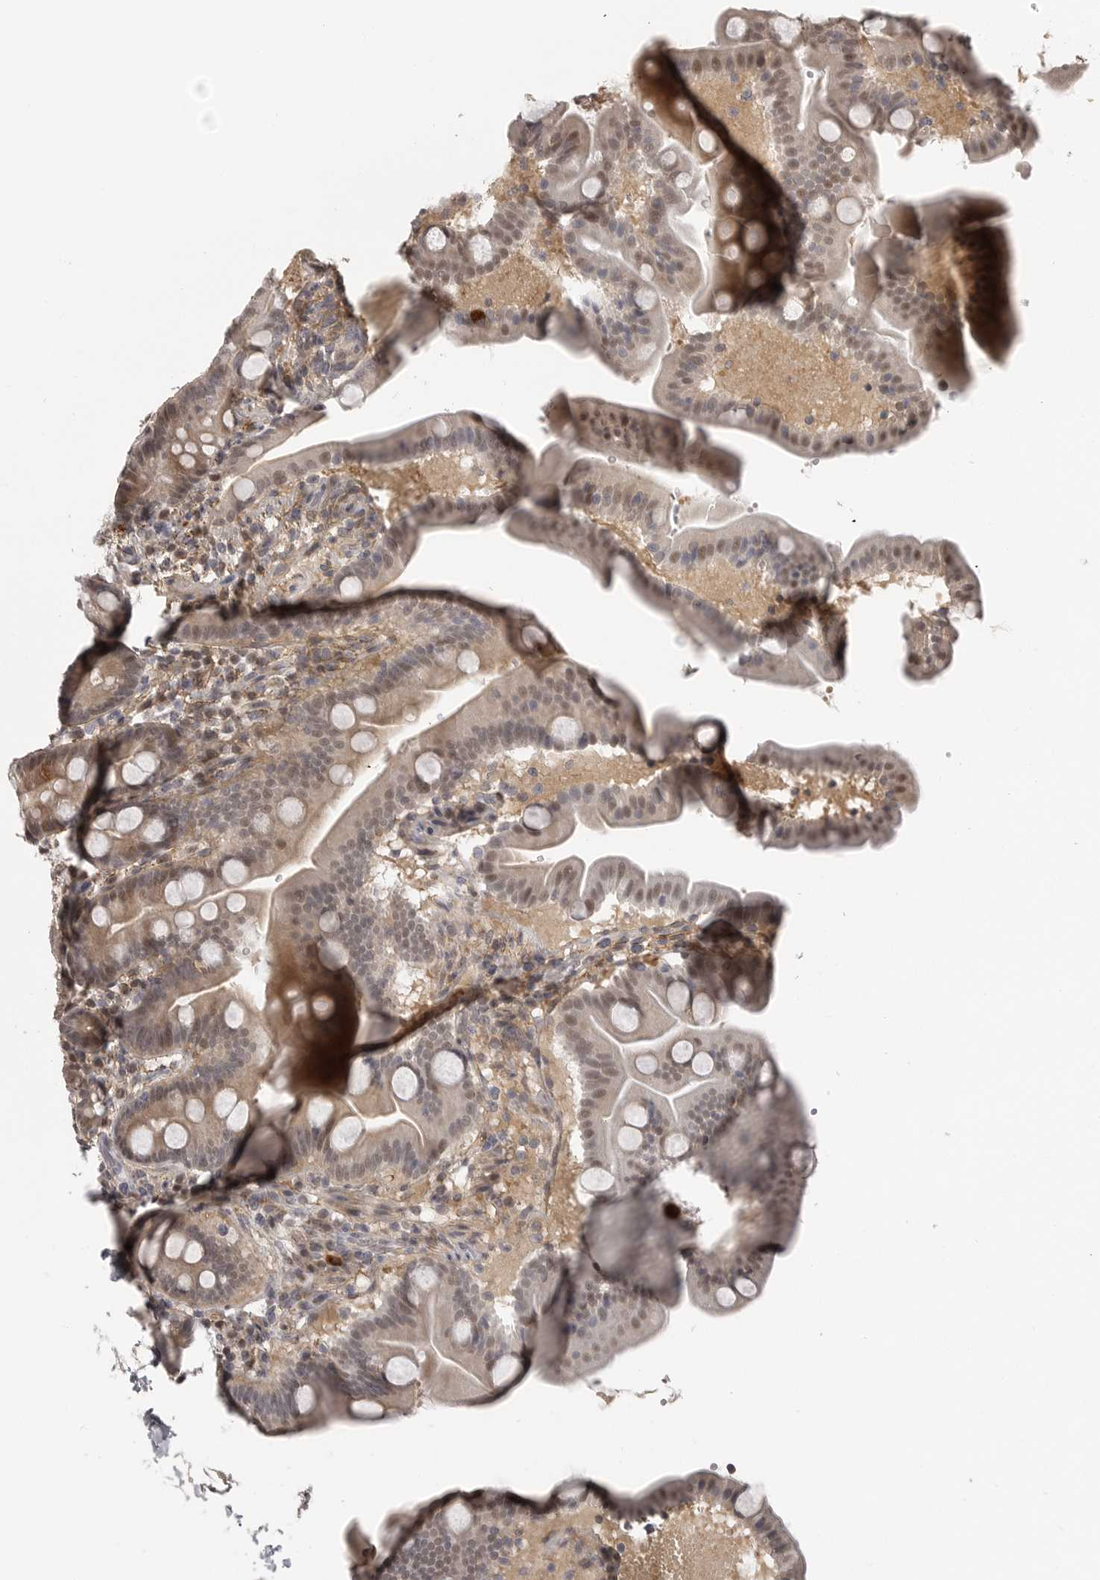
{"staining": {"intensity": "weak", "quantity": "25%-75%", "location": "cytoplasmic/membranous,nuclear"}, "tissue": "duodenum", "cell_type": "Glandular cells", "image_type": "normal", "snomed": [{"axis": "morphology", "description": "Normal tissue, NOS"}, {"axis": "topography", "description": "Duodenum"}], "caption": "Glandular cells reveal low levels of weak cytoplasmic/membranous,nuclear staining in about 25%-75% of cells in unremarkable human duodenum. (DAB = brown stain, brightfield microscopy at high magnification).", "gene": "UROD", "patient": {"sex": "male", "age": 54}}